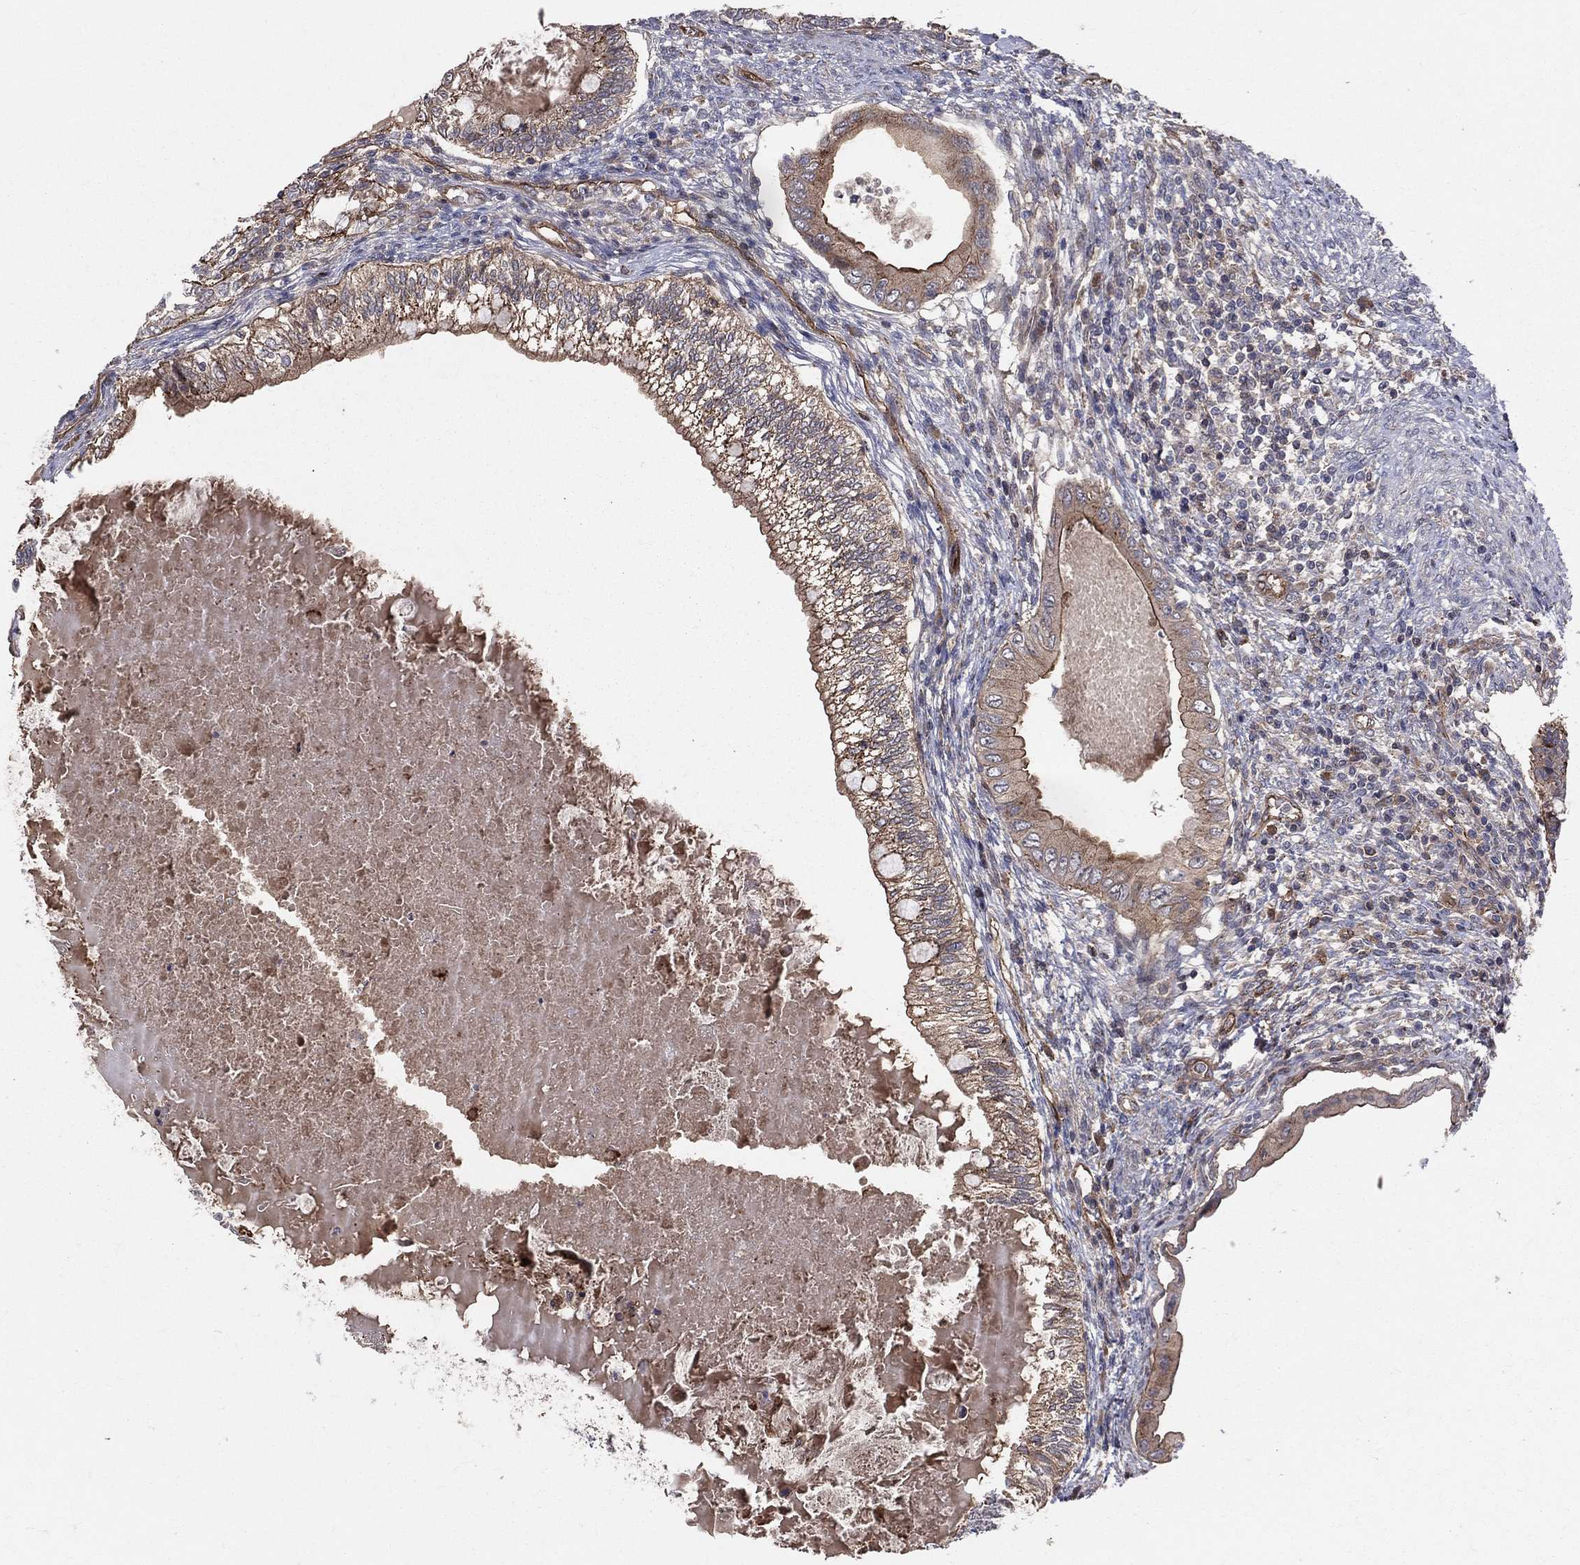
{"staining": {"intensity": "moderate", "quantity": "25%-75%", "location": "cytoplasmic/membranous"}, "tissue": "testis cancer", "cell_type": "Tumor cells", "image_type": "cancer", "snomed": [{"axis": "morphology", "description": "Seminoma, NOS"}, {"axis": "morphology", "description": "Carcinoma, Embryonal, NOS"}, {"axis": "topography", "description": "Testis"}], "caption": "The photomicrograph exhibits staining of testis cancer (embryonal carcinoma), revealing moderate cytoplasmic/membranous protein positivity (brown color) within tumor cells. Using DAB (3,3'-diaminobenzidine) (brown) and hematoxylin (blue) stains, captured at high magnification using brightfield microscopy.", "gene": "ENTPD1", "patient": {"sex": "male", "age": 41}}